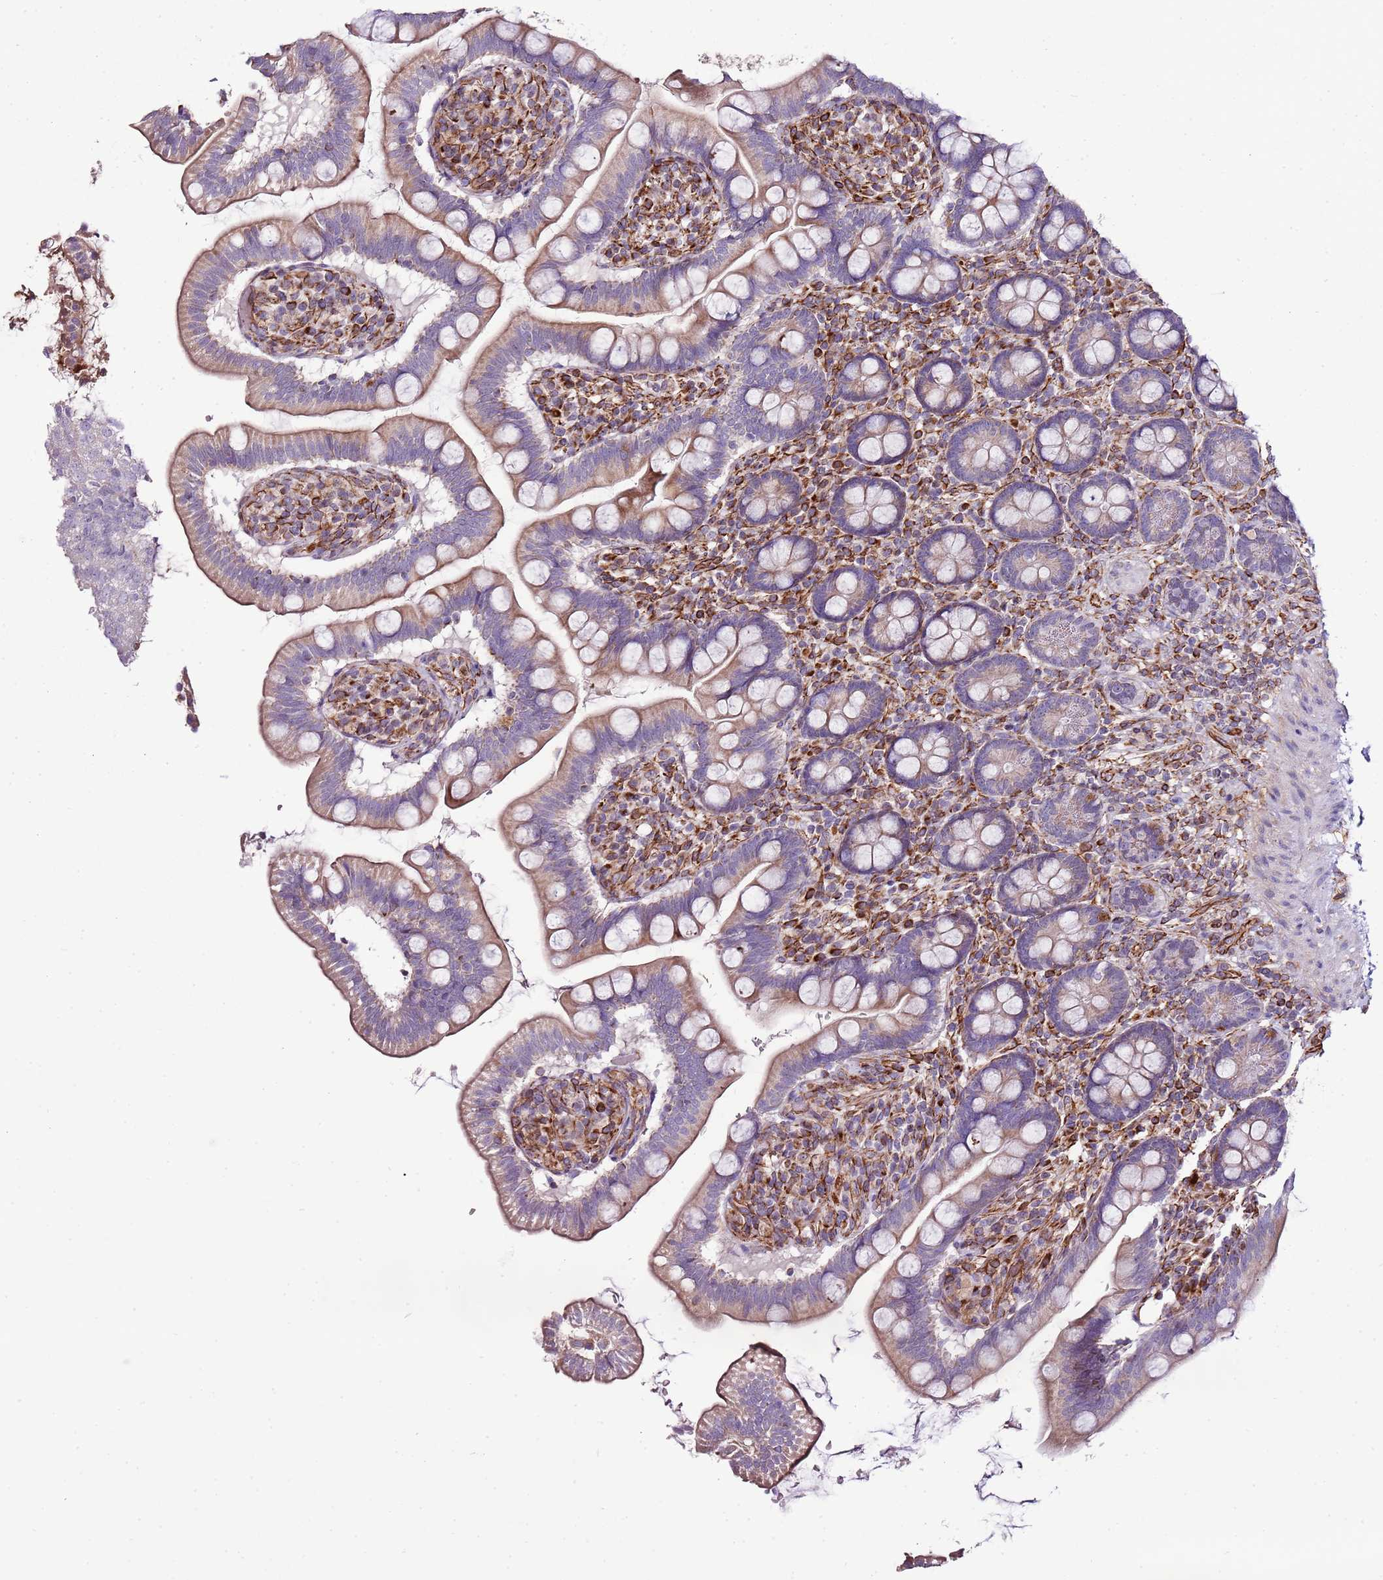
{"staining": {"intensity": "moderate", "quantity": "25%-75%", "location": "cytoplasmic/membranous"}, "tissue": "small intestine", "cell_type": "Glandular cells", "image_type": "normal", "snomed": [{"axis": "morphology", "description": "Normal tissue, NOS"}, {"axis": "topography", "description": "Small intestine"}], "caption": "Protein staining of normal small intestine shows moderate cytoplasmic/membranous positivity in about 25%-75% of glandular cells.", "gene": "ZNF786", "patient": {"sex": "female", "age": 64}}